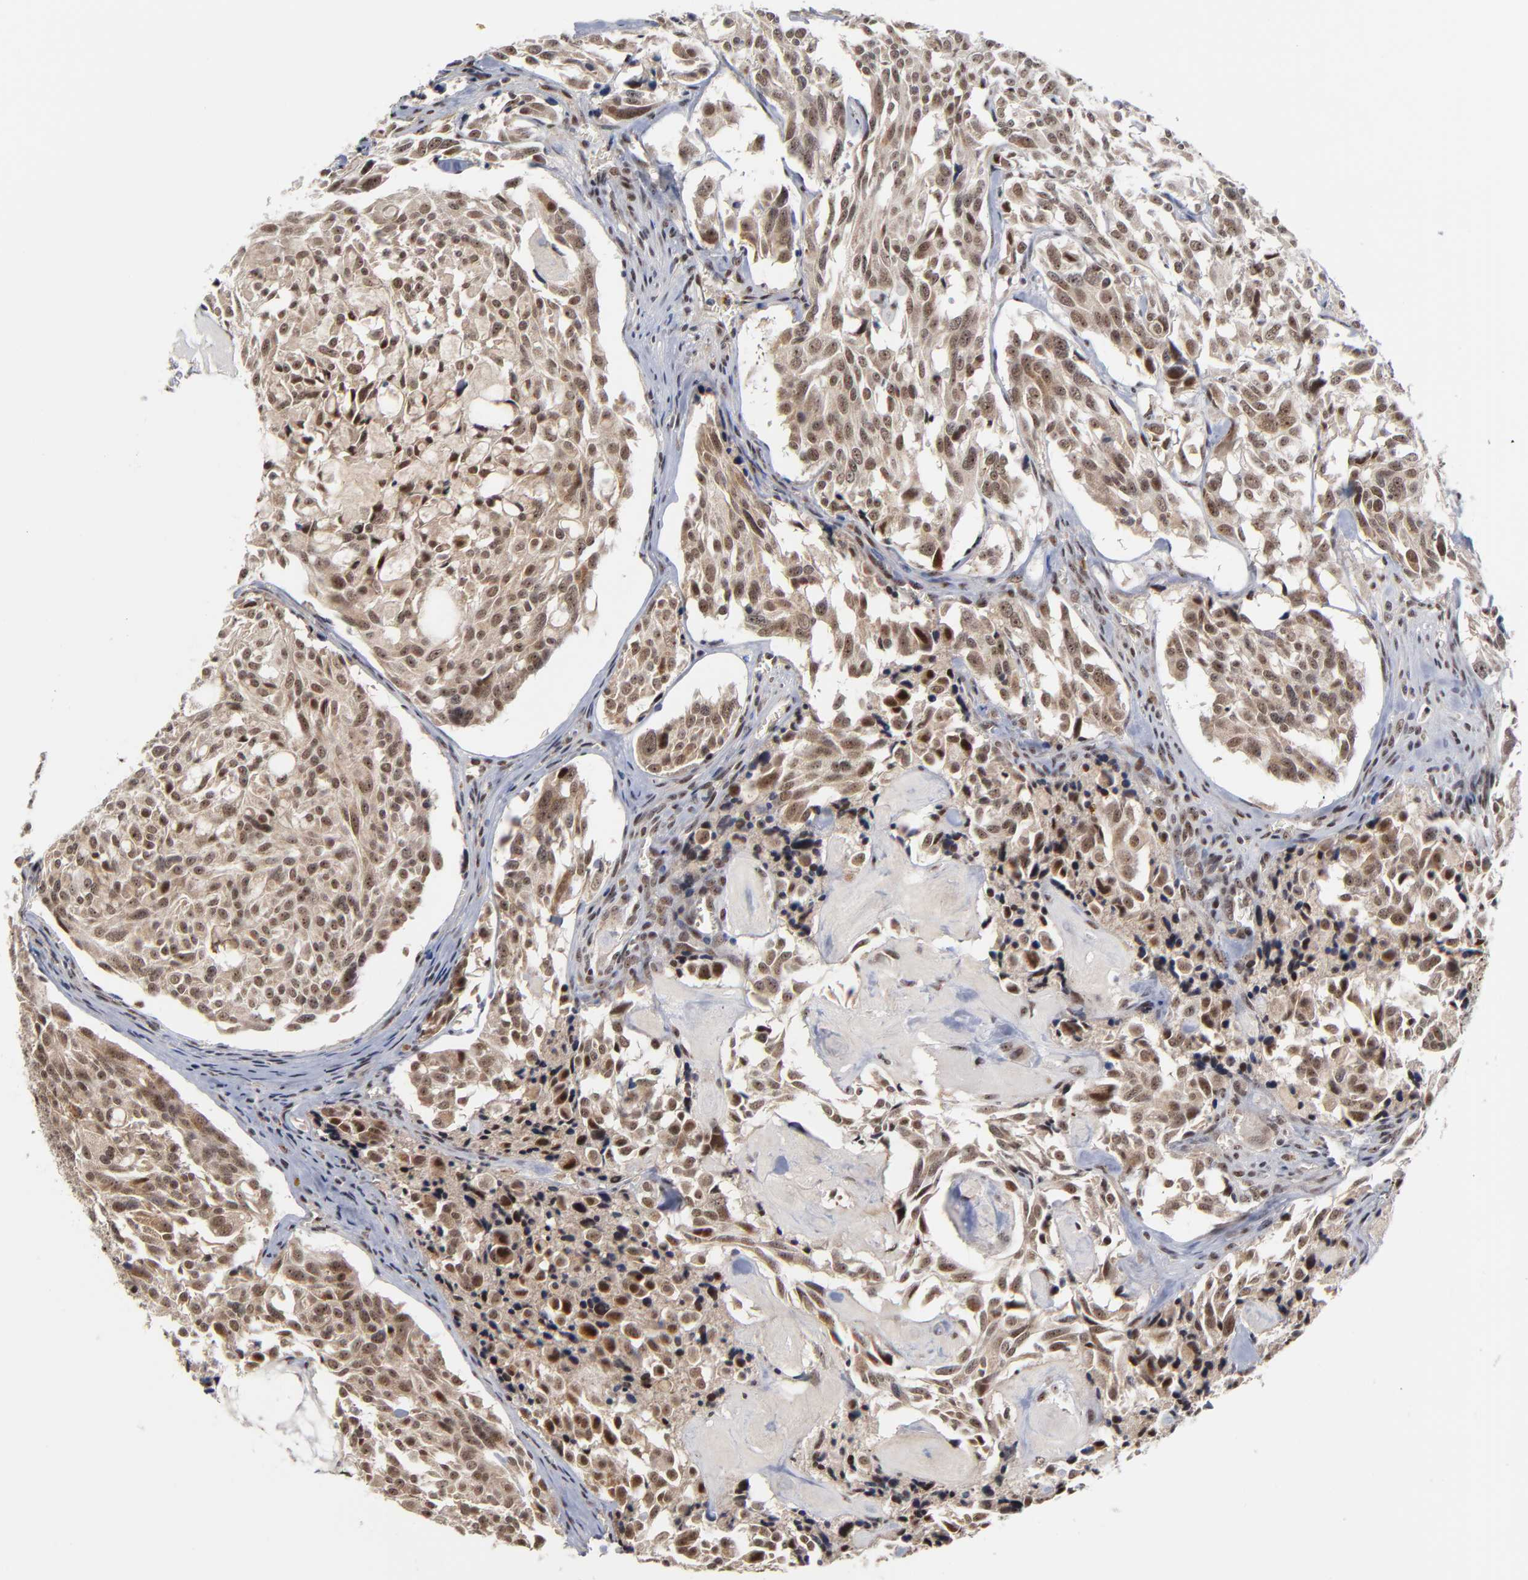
{"staining": {"intensity": "weak", "quantity": "25%-75%", "location": "cytoplasmic/membranous,nuclear"}, "tissue": "thyroid cancer", "cell_type": "Tumor cells", "image_type": "cancer", "snomed": [{"axis": "morphology", "description": "Carcinoma, NOS"}, {"axis": "morphology", "description": "Carcinoid, malignant, NOS"}, {"axis": "topography", "description": "Thyroid gland"}], "caption": "Human carcinoma (thyroid) stained with a brown dye demonstrates weak cytoplasmic/membranous and nuclear positive positivity in about 25%-75% of tumor cells.", "gene": "ZNF419", "patient": {"sex": "male", "age": 33}}